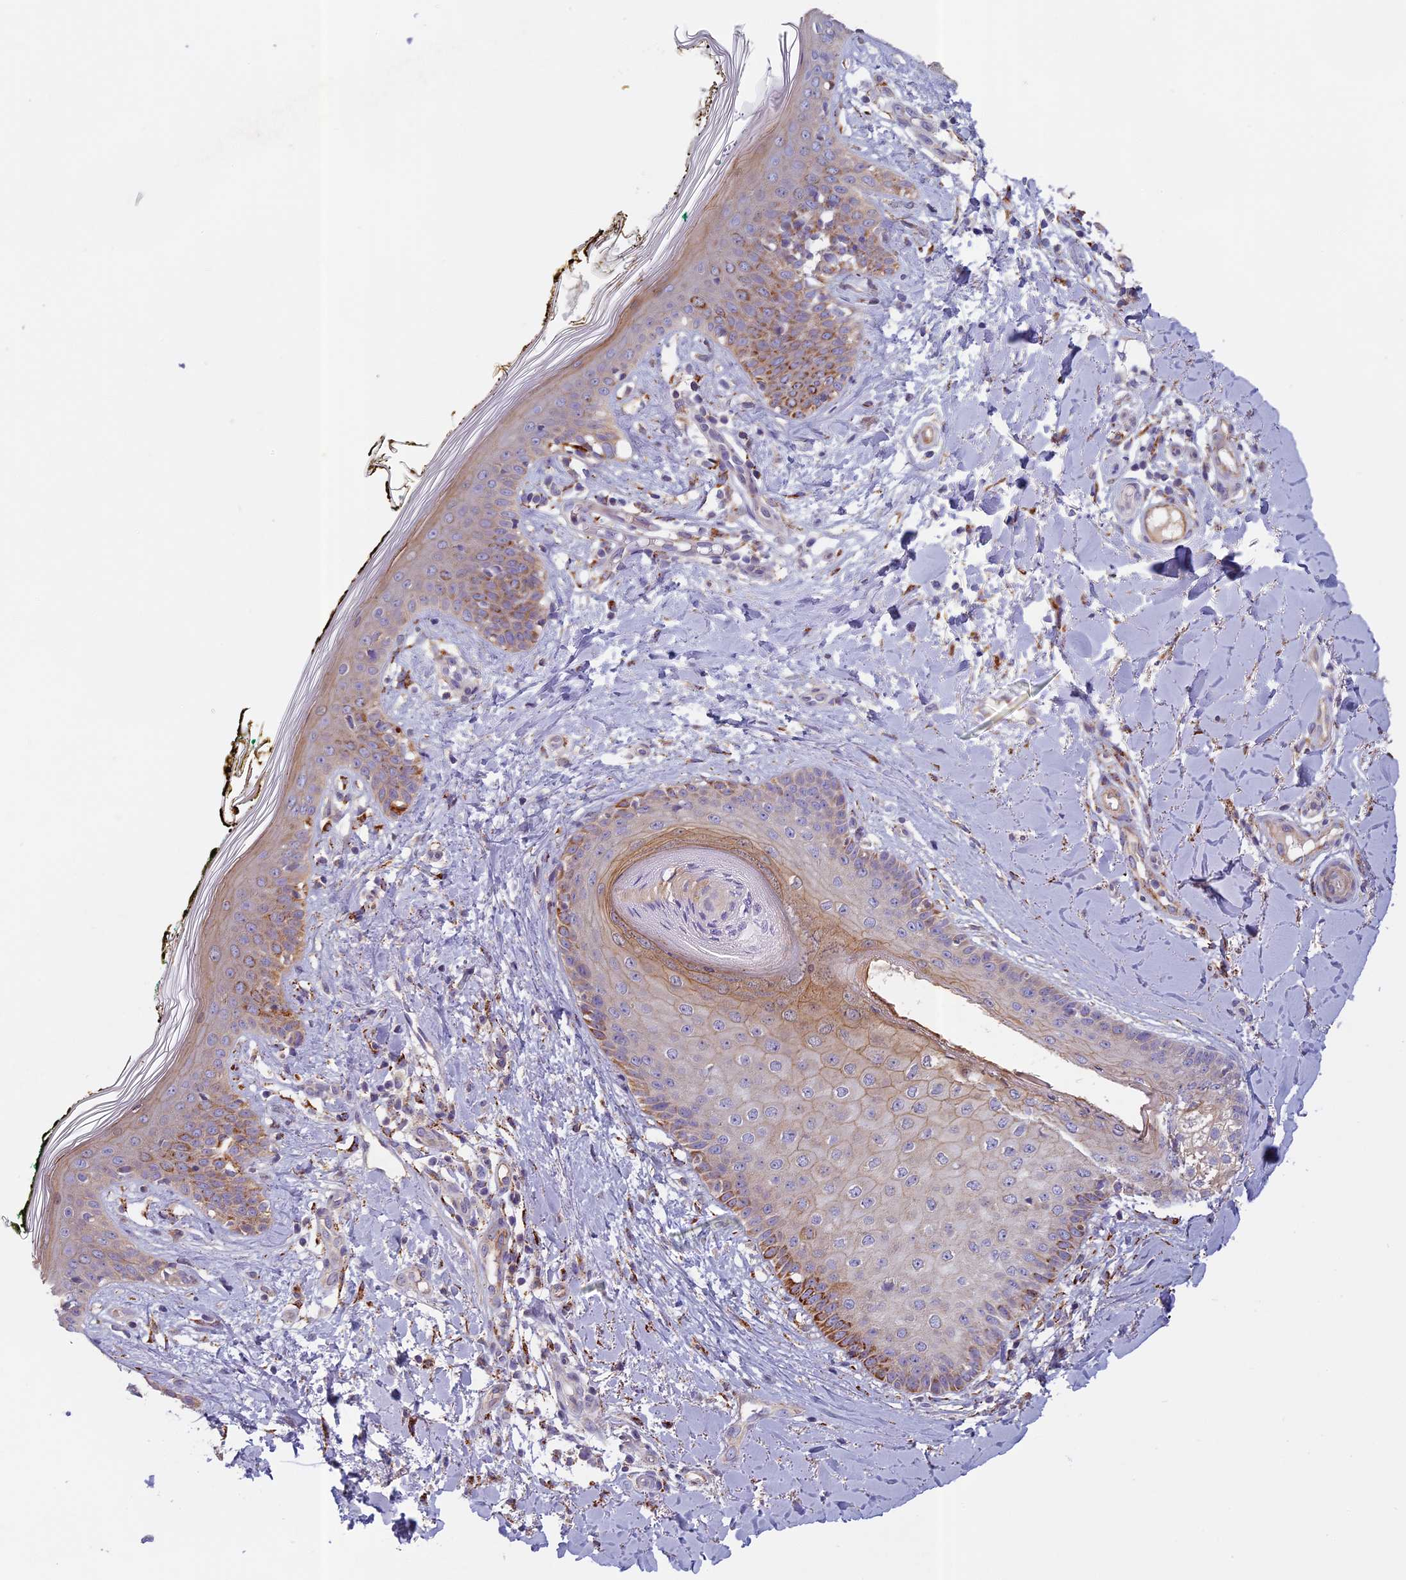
{"staining": {"intensity": "moderate", "quantity": ">75%", "location": "cytoplasmic/membranous"}, "tissue": "skin", "cell_type": "Fibroblasts", "image_type": "normal", "snomed": [{"axis": "morphology", "description": "Normal tissue, NOS"}, {"axis": "topography", "description": "Skin"}], "caption": "Immunohistochemistry (DAB) staining of normal human skin displays moderate cytoplasmic/membranous protein positivity in about >75% of fibroblasts.", "gene": "SEMA7A", "patient": {"sex": "female", "age": 34}}